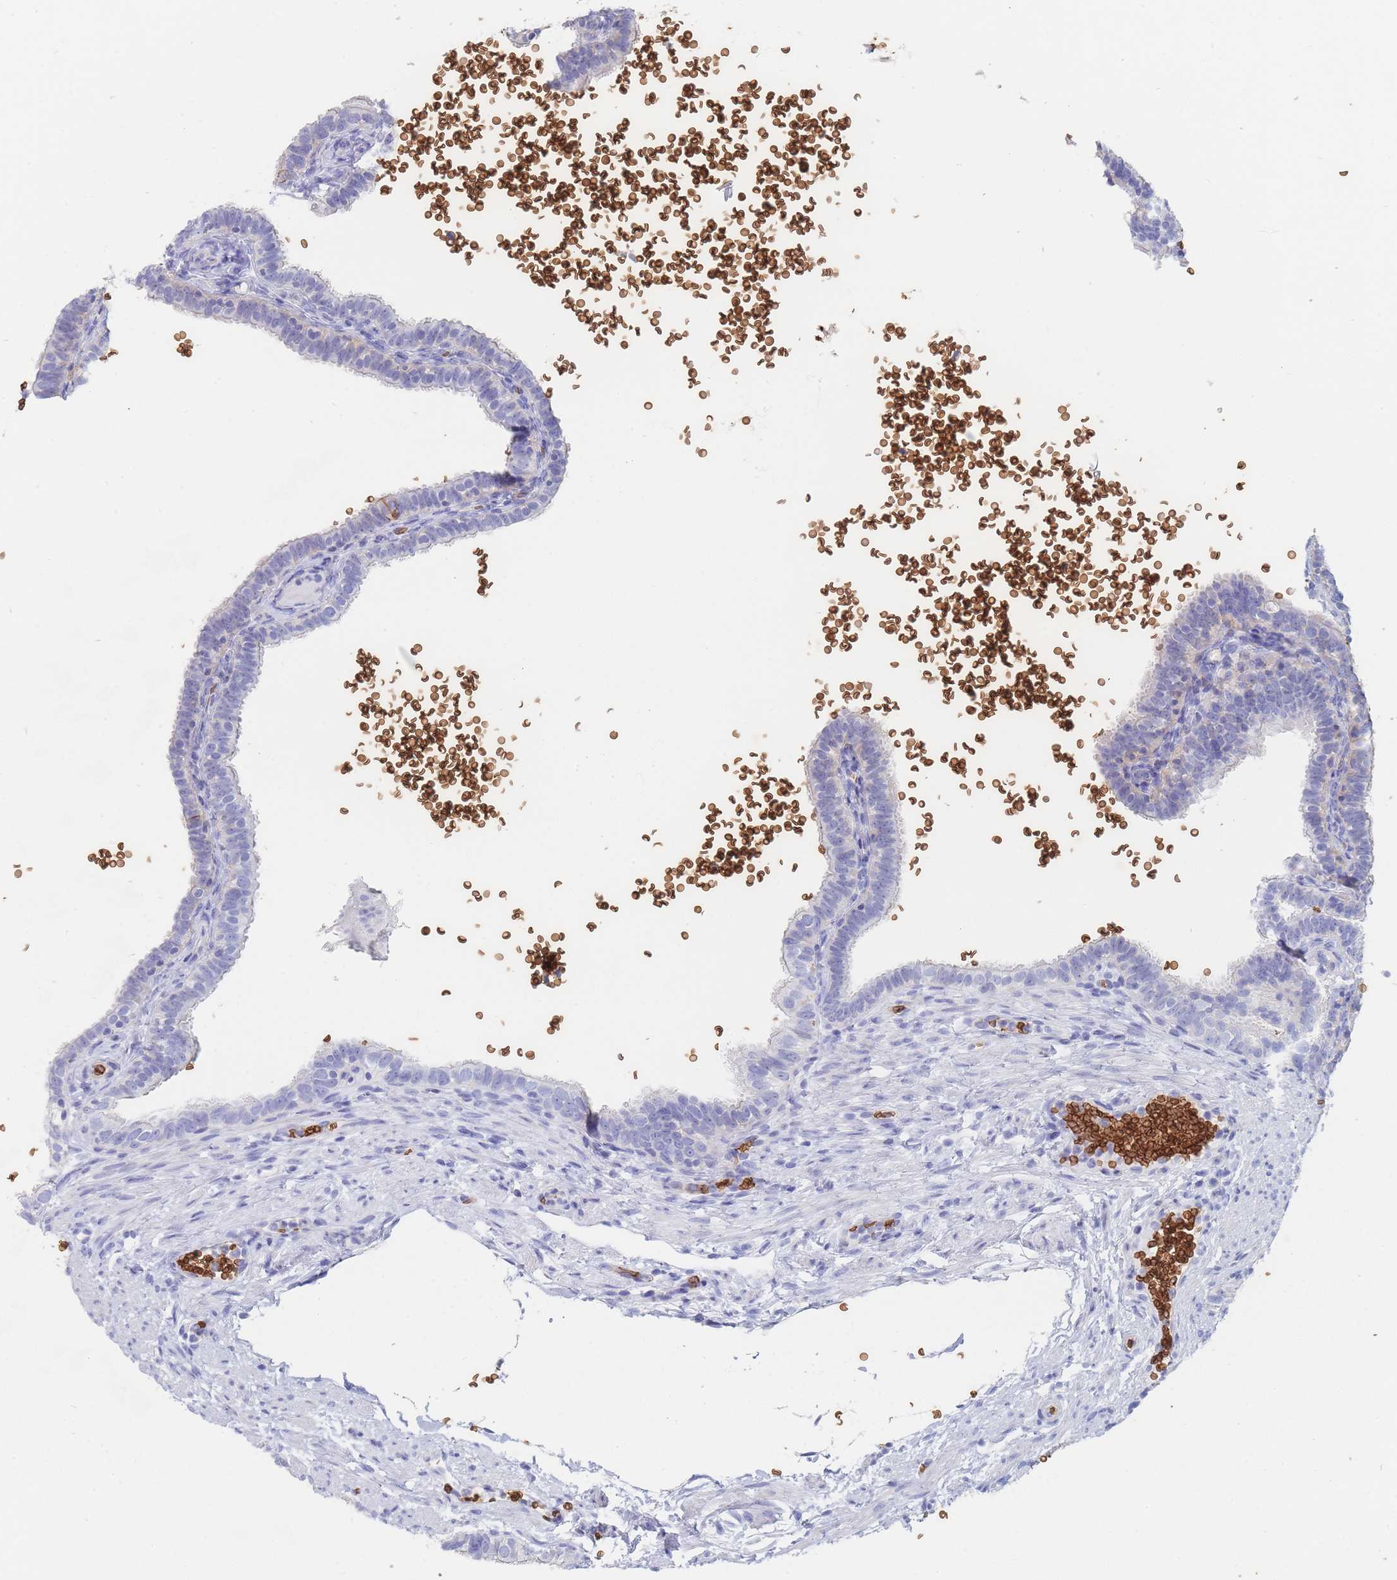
{"staining": {"intensity": "negative", "quantity": "none", "location": "none"}, "tissue": "fallopian tube", "cell_type": "Glandular cells", "image_type": "normal", "snomed": [{"axis": "morphology", "description": "Normal tissue, NOS"}, {"axis": "topography", "description": "Fallopian tube"}], "caption": "High power microscopy histopathology image of an immunohistochemistry histopathology image of benign fallopian tube, revealing no significant expression in glandular cells.", "gene": "SLC2A1", "patient": {"sex": "female", "age": 41}}